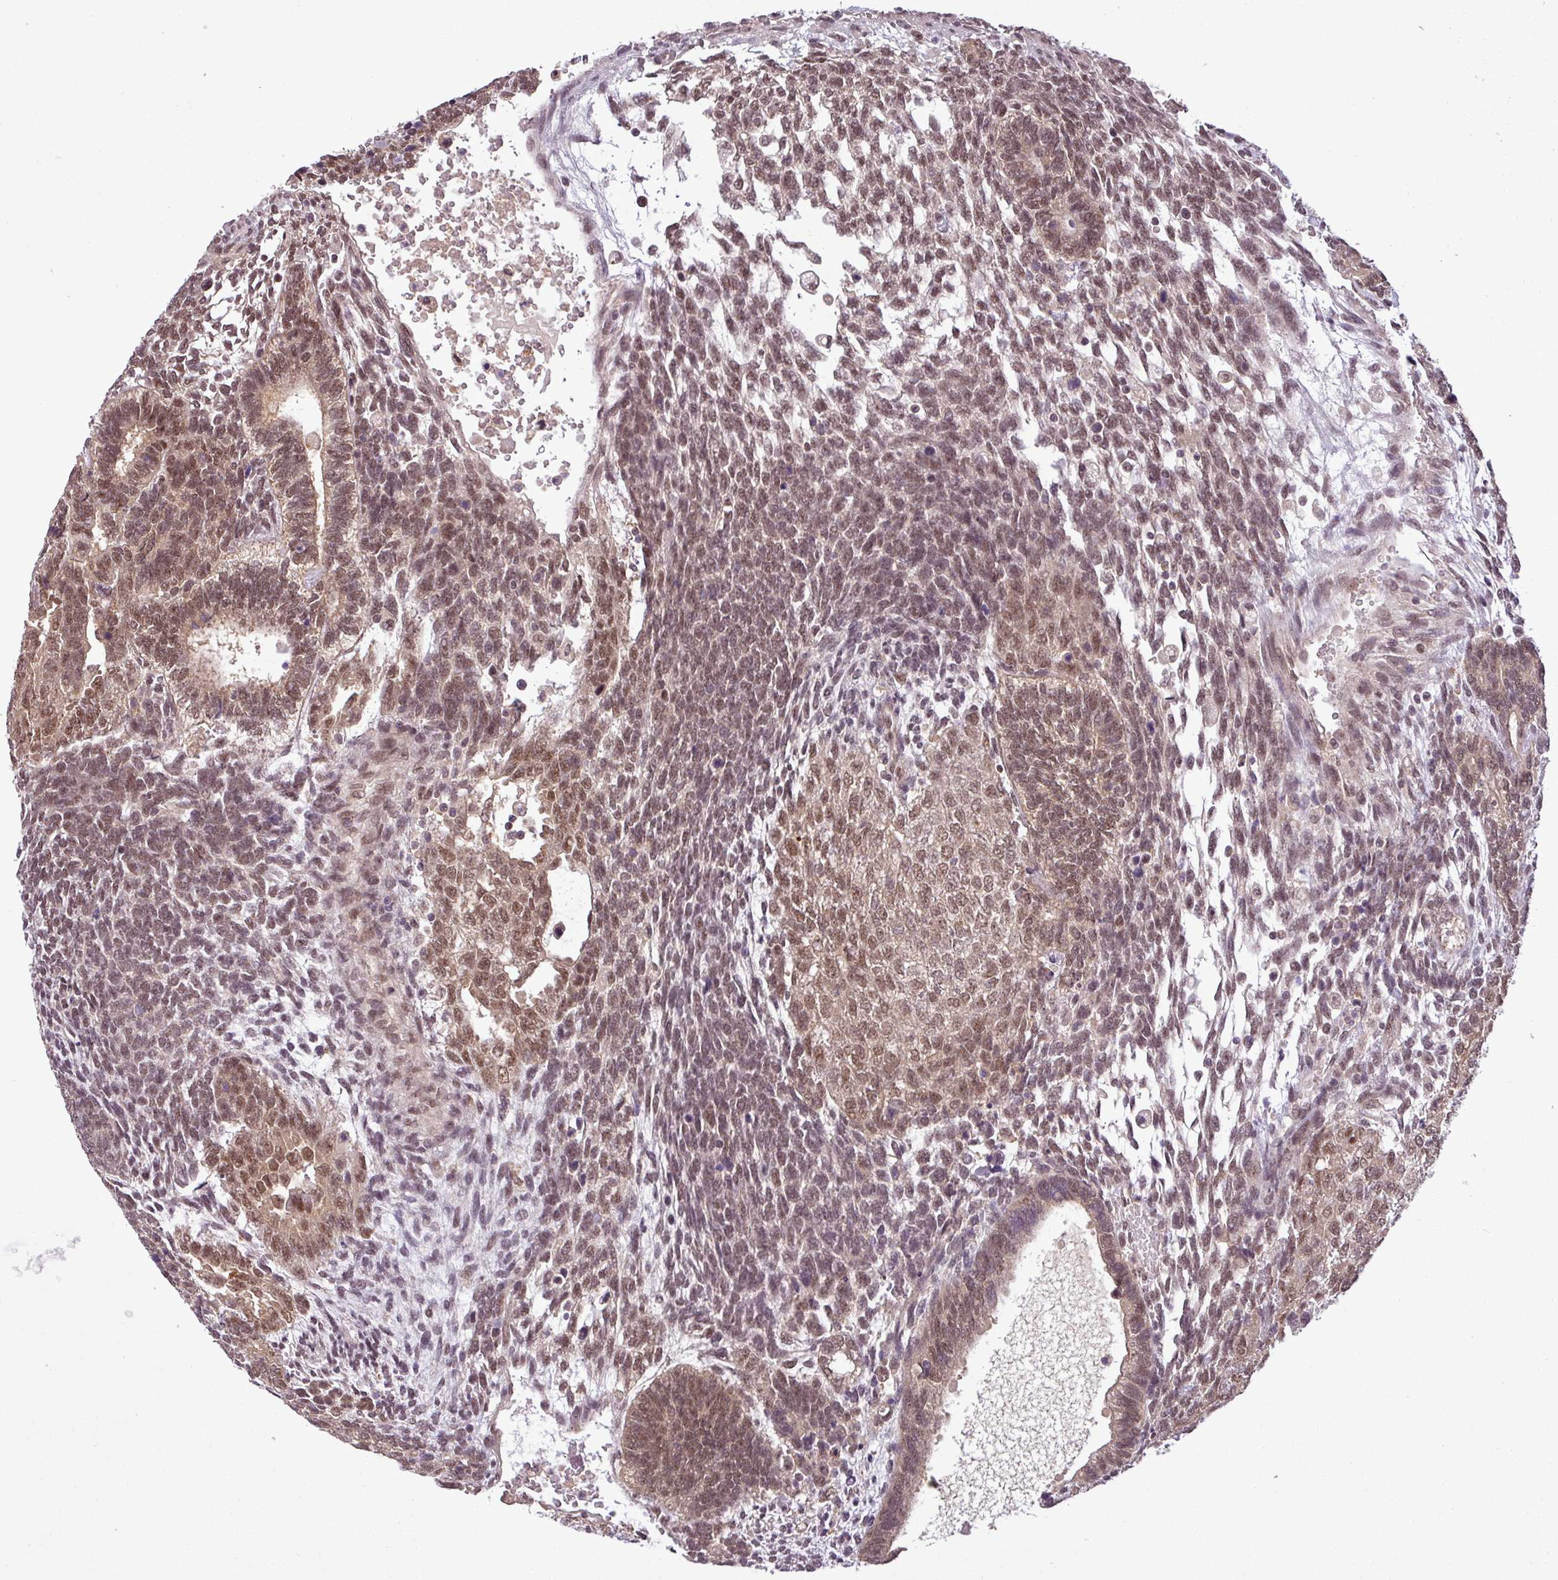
{"staining": {"intensity": "moderate", "quantity": ">75%", "location": "nuclear"}, "tissue": "testis cancer", "cell_type": "Tumor cells", "image_type": "cancer", "snomed": [{"axis": "morphology", "description": "Carcinoma, Embryonal, NOS"}, {"axis": "topography", "description": "Testis"}], "caption": "Protein expression analysis of testis embryonal carcinoma shows moderate nuclear expression in about >75% of tumor cells. The protein is shown in brown color, while the nuclei are stained blue.", "gene": "MFHAS1", "patient": {"sex": "male", "age": 23}}